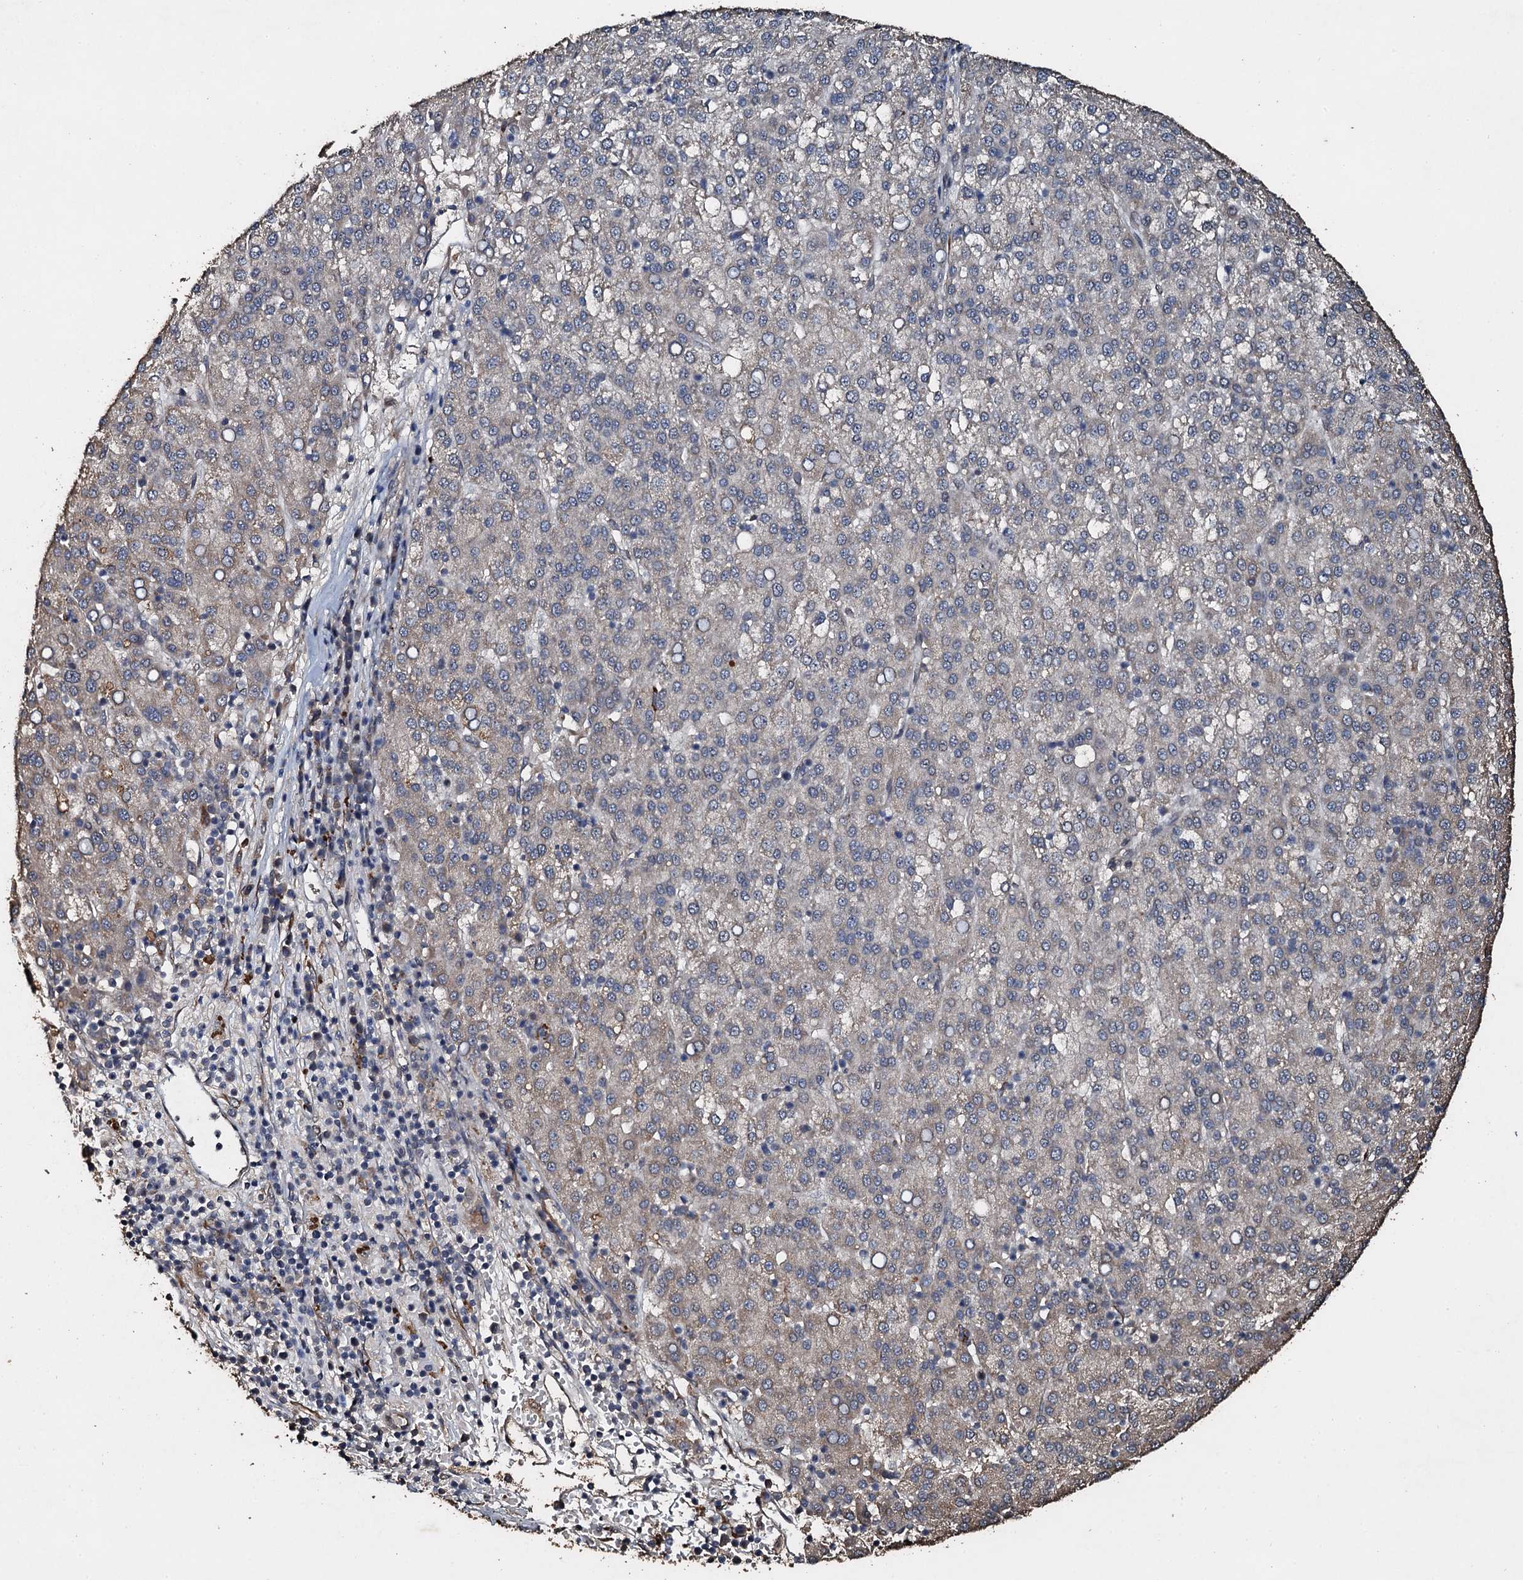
{"staining": {"intensity": "negative", "quantity": "none", "location": "none"}, "tissue": "liver cancer", "cell_type": "Tumor cells", "image_type": "cancer", "snomed": [{"axis": "morphology", "description": "Carcinoma, Hepatocellular, NOS"}, {"axis": "topography", "description": "Liver"}], "caption": "Tumor cells are negative for brown protein staining in hepatocellular carcinoma (liver).", "gene": "ADAMTS10", "patient": {"sex": "female", "age": 58}}